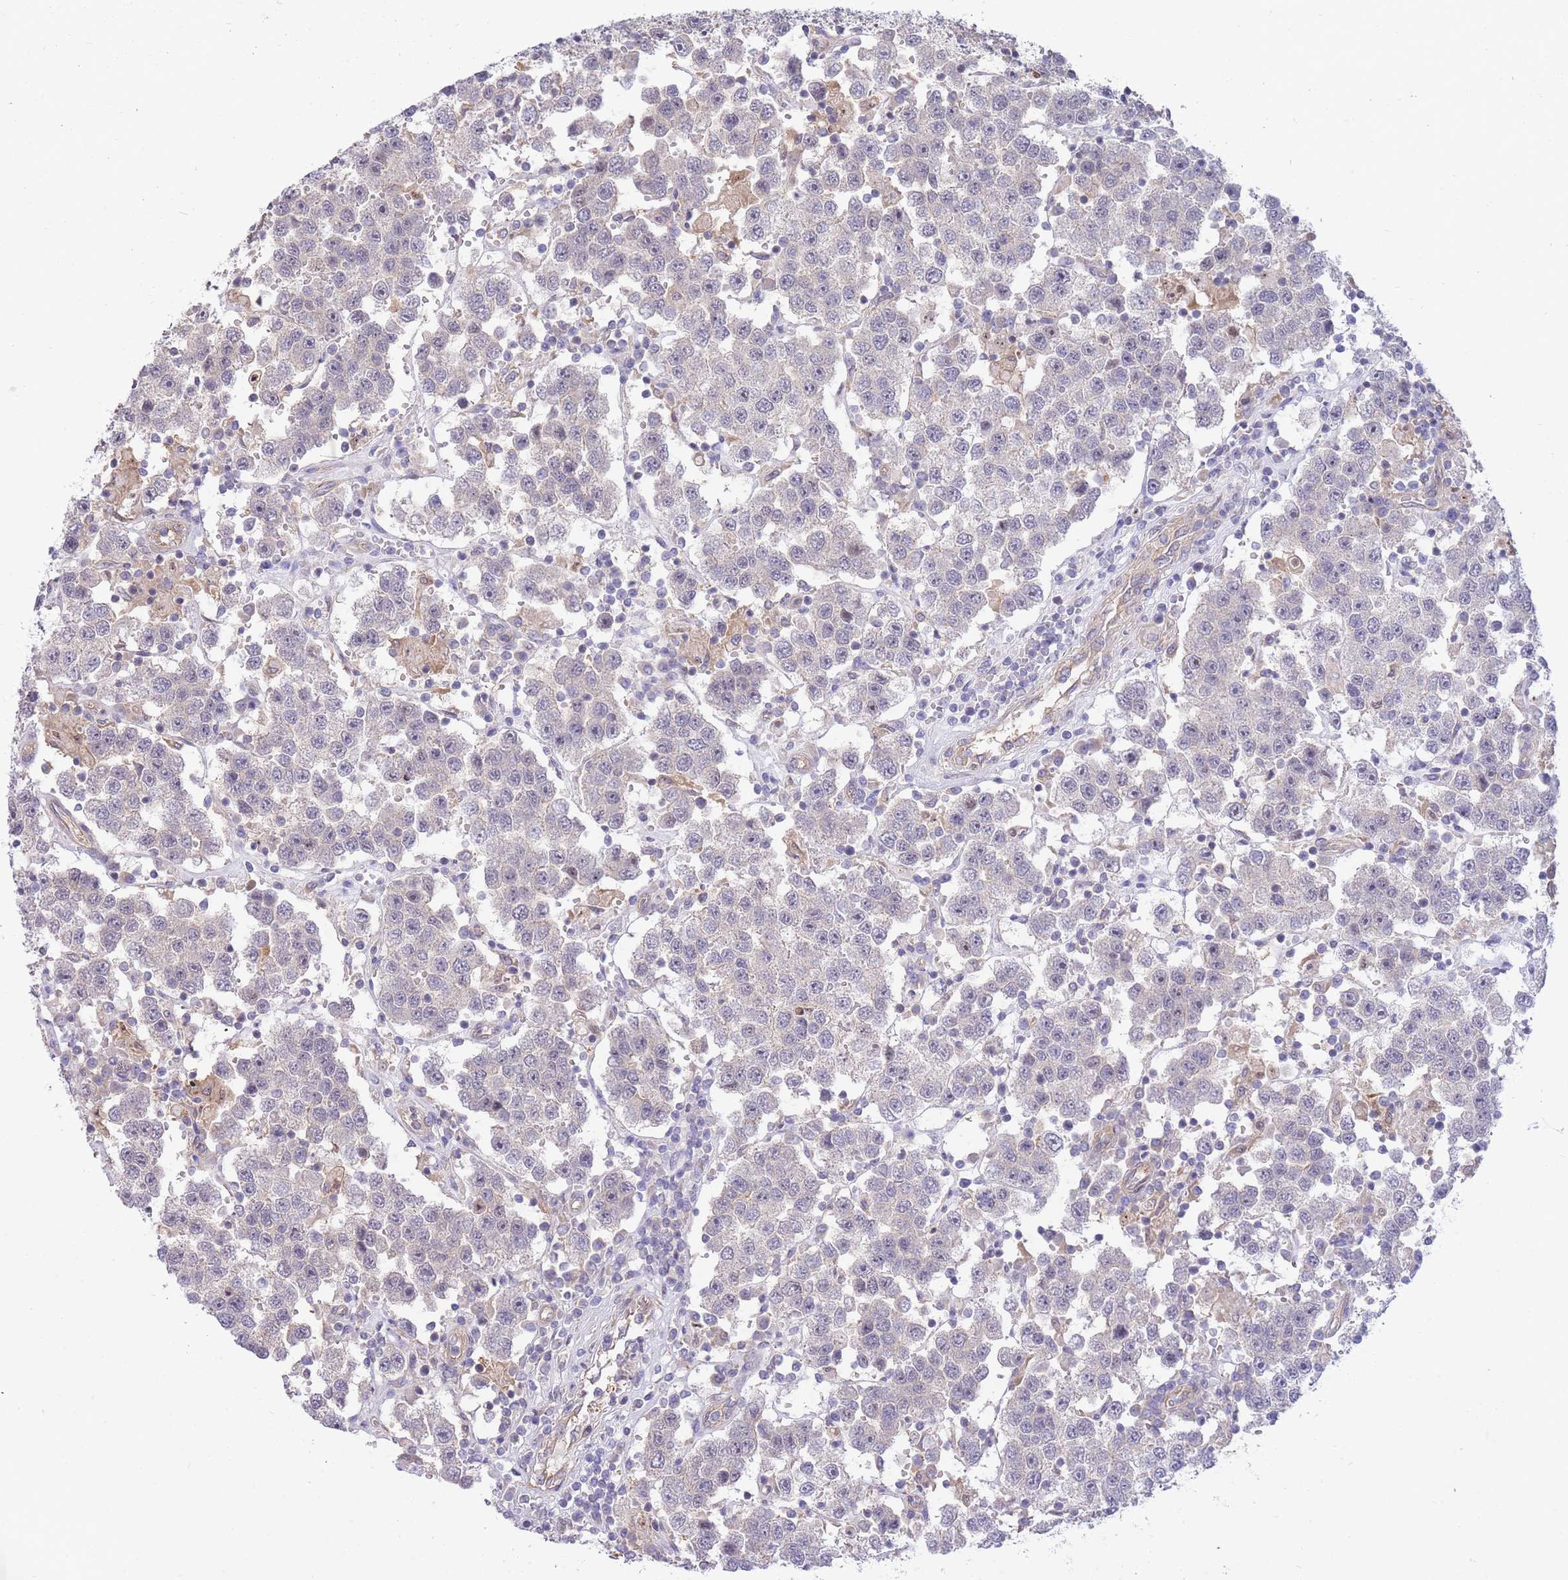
{"staining": {"intensity": "negative", "quantity": "none", "location": "none"}, "tissue": "testis cancer", "cell_type": "Tumor cells", "image_type": "cancer", "snomed": [{"axis": "morphology", "description": "Seminoma, NOS"}, {"axis": "topography", "description": "Testis"}], "caption": "Human testis seminoma stained for a protein using immunohistochemistry reveals no positivity in tumor cells.", "gene": "SMC6", "patient": {"sex": "male", "age": 37}}